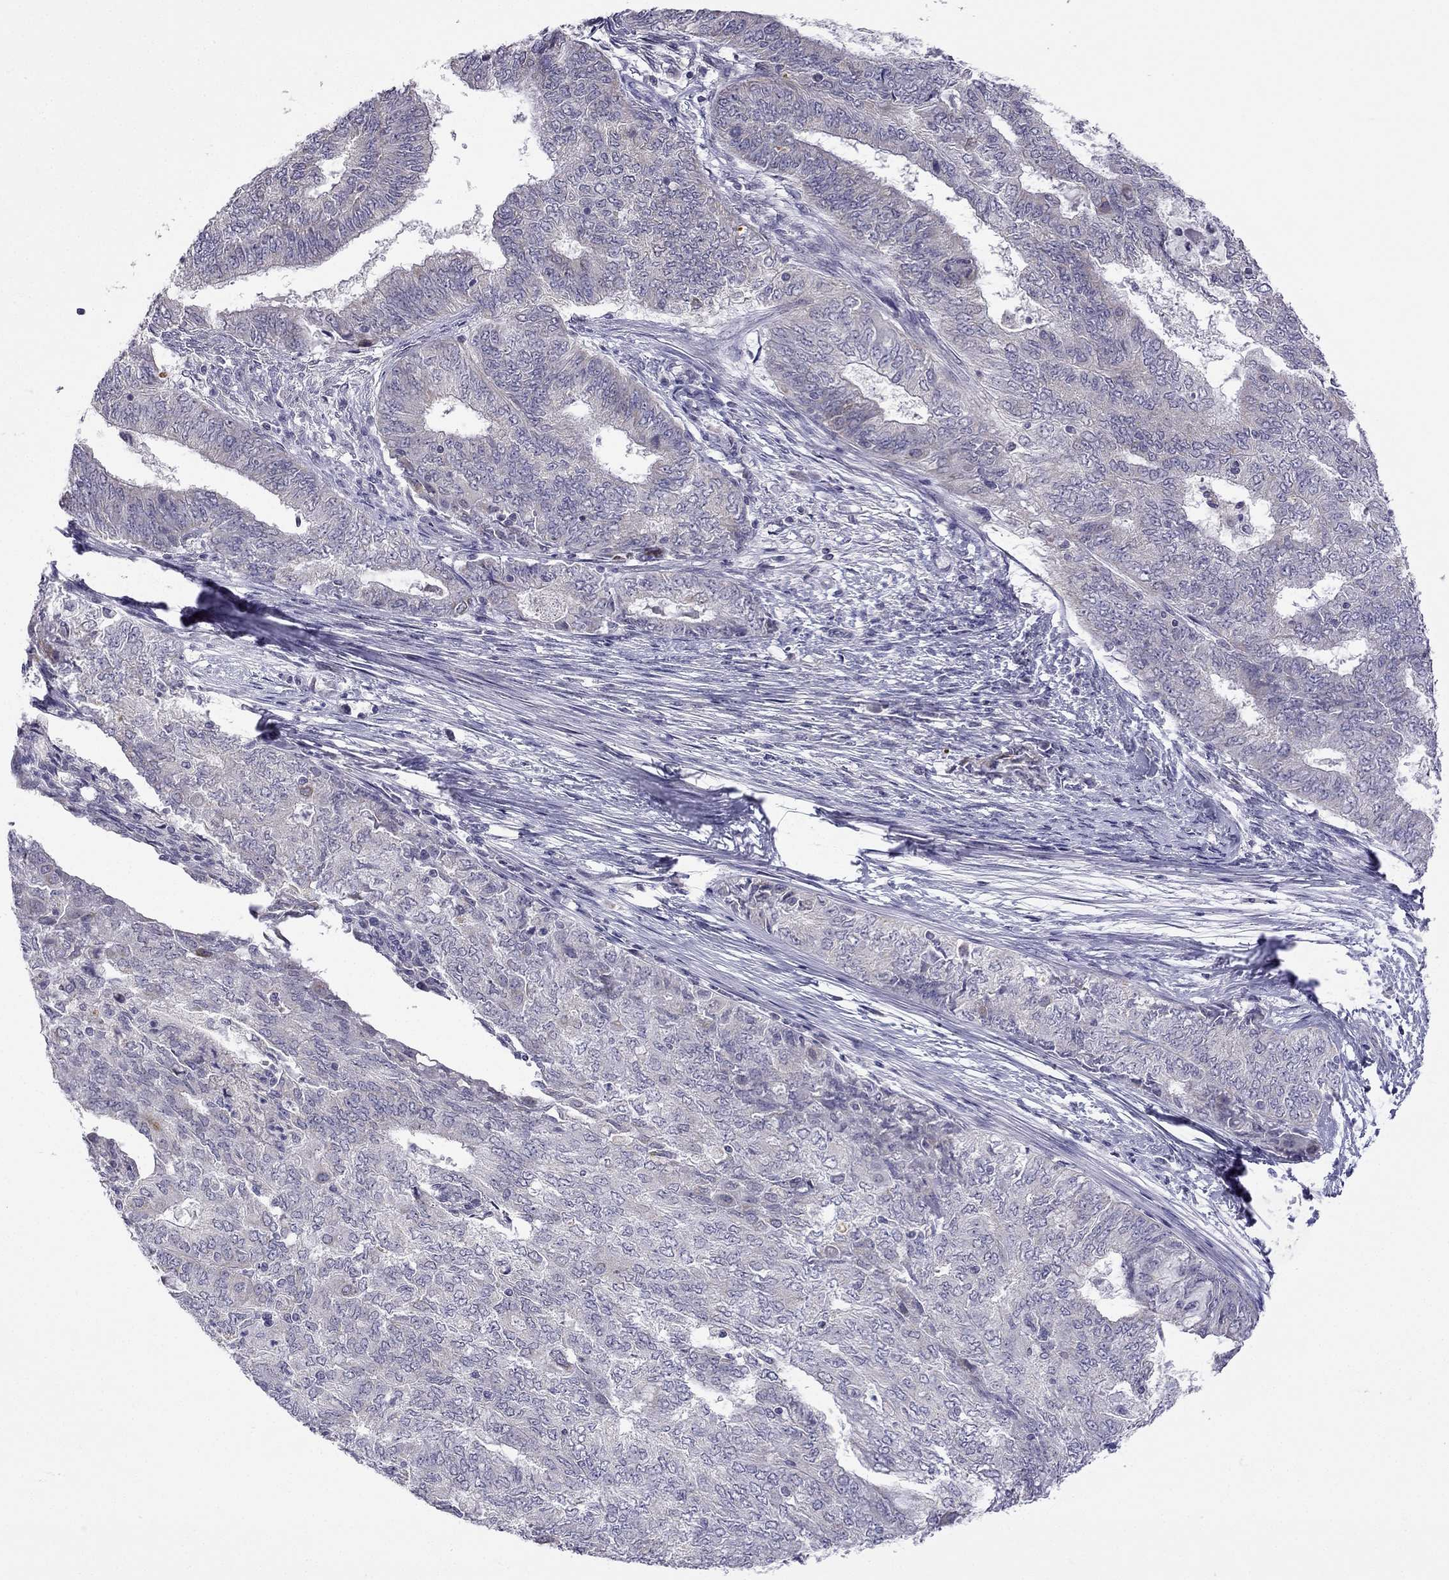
{"staining": {"intensity": "negative", "quantity": "none", "location": "none"}, "tissue": "endometrial cancer", "cell_type": "Tumor cells", "image_type": "cancer", "snomed": [{"axis": "morphology", "description": "Adenocarcinoma, NOS"}, {"axis": "topography", "description": "Endometrium"}], "caption": "Immunohistochemistry (IHC) image of neoplastic tissue: human endometrial cancer (adenocarcinoma) stained with DAB displays no significant protein positivity in tumor cells. (DAB immunohistochemistry with hematoxylin counter stain).", "gene": "C5orf49", "patient": {"sex": "female", "age": 62}}